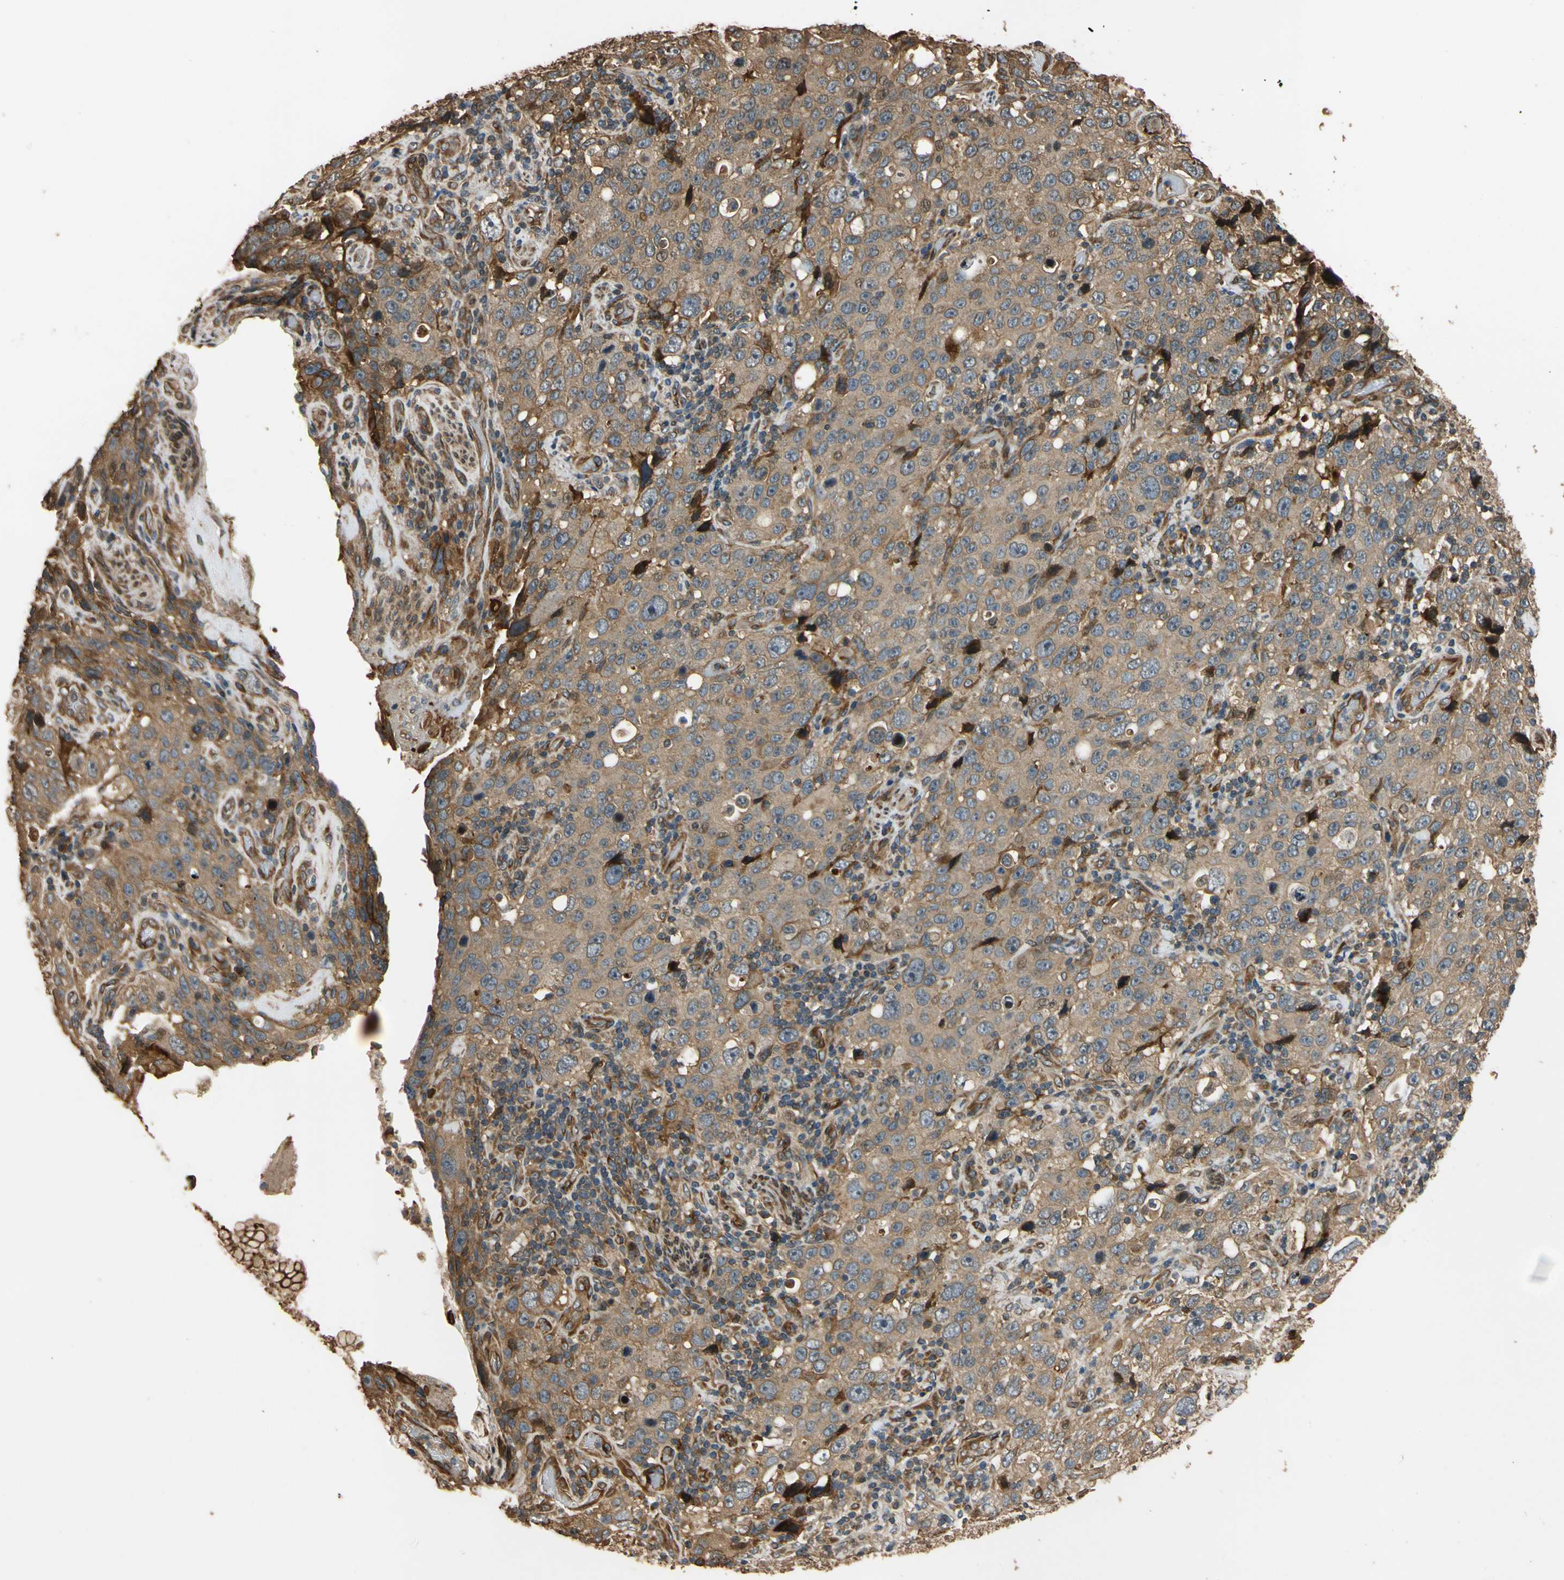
{"staining": {"intensity": "moderate", "quantity": ">75%", "location": "cytoplasmic/membranous"}, "tissue": "stomach cancer", "cell_type": "Tumor cells", "image_type": "cancer", "snomed": [{"axis": "morphology", "description": "Normal tissue, NOS"}, {"axis": "morphology", "description": "Adenocarcinoma, NOS"}, {"axis": "topography", "description": "Stomach"}], "caption": "The image displays staining of stomach adenocarcinoma, revealing moderate cytoplasmic/membranous protein staining (brown color) within tumor cells.", "gene": "MGRN1", "patient": {"sex": "male", "age": 48}}